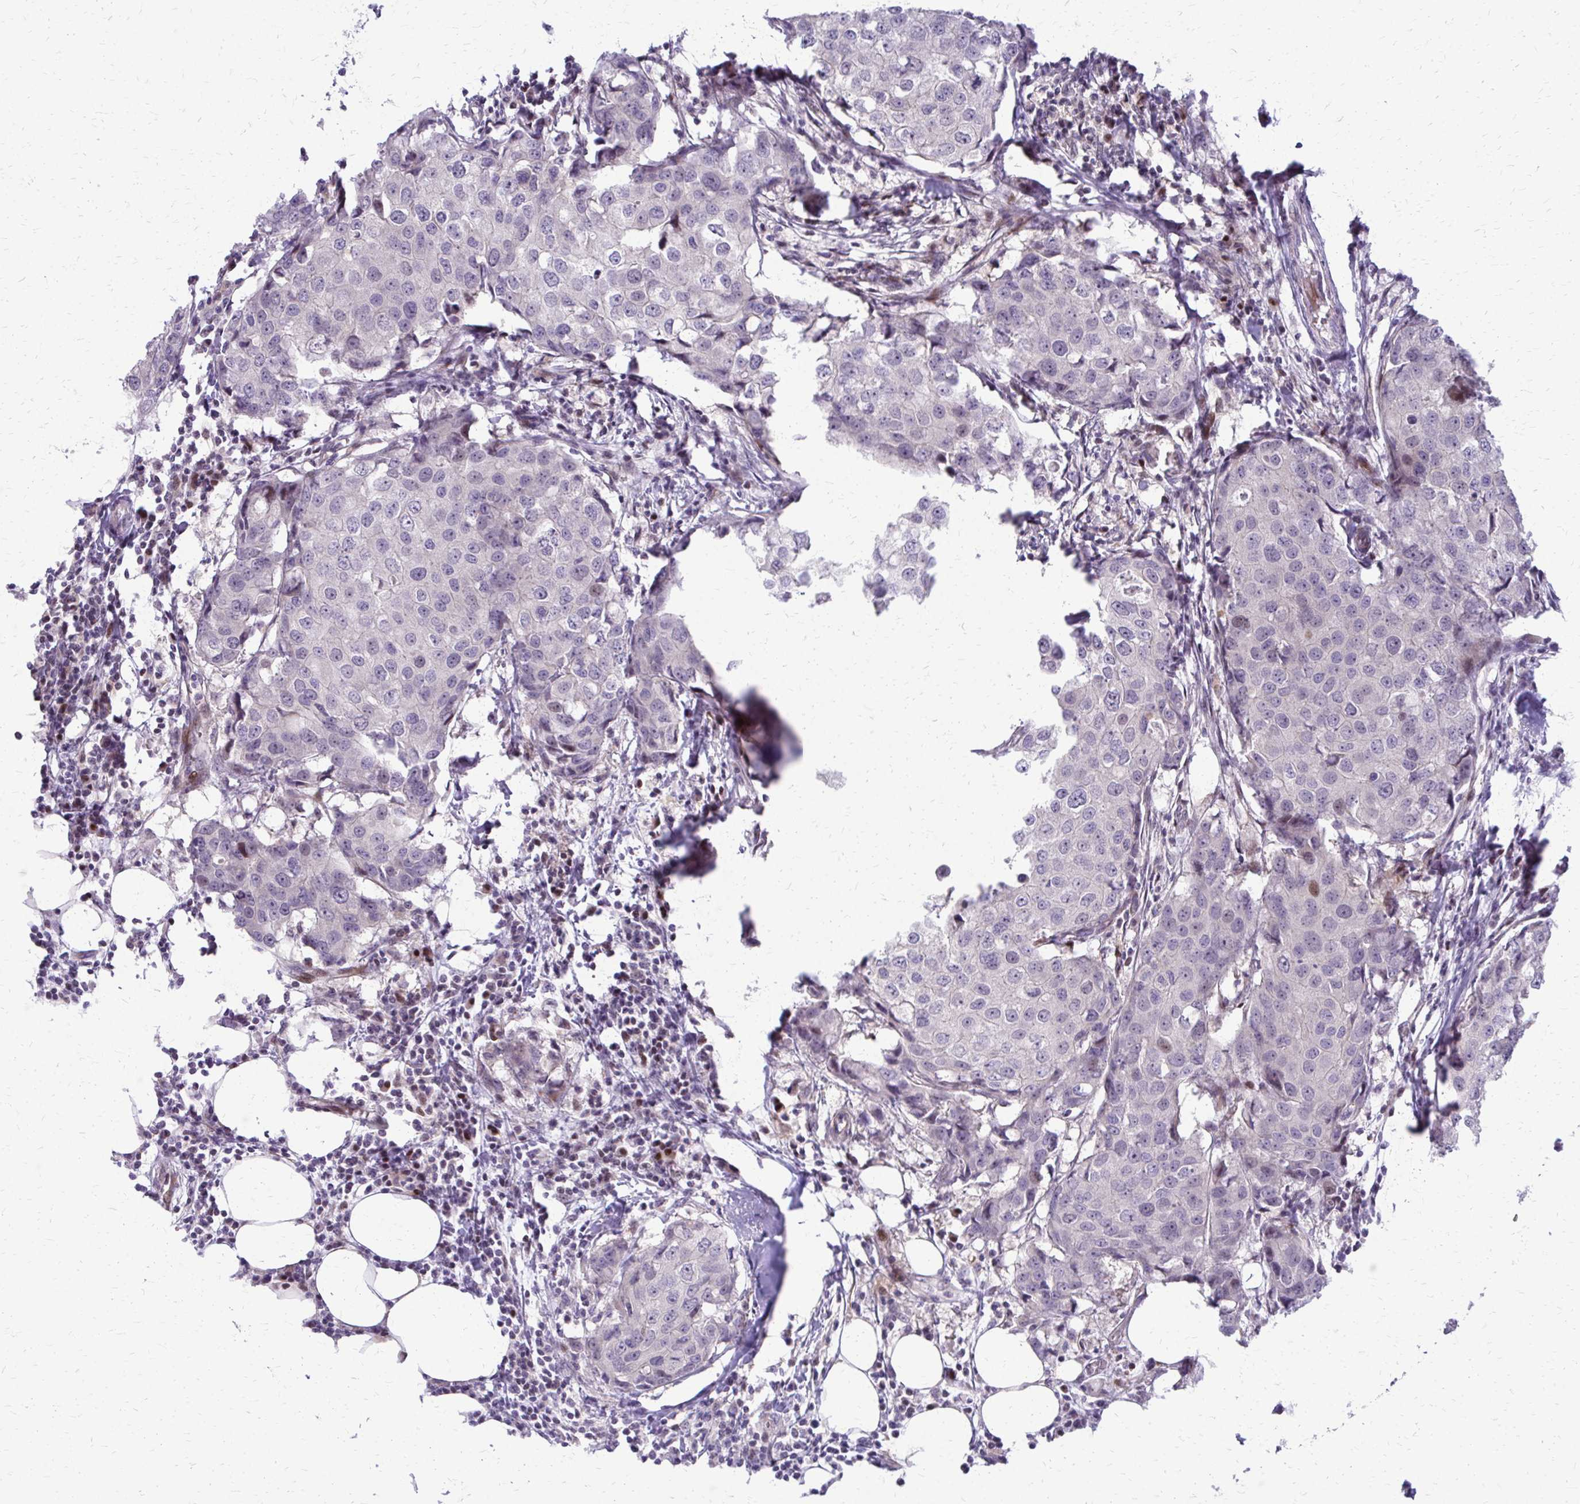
{"staining": {"intensity": "weak", "quantity": "<25%", "location": "nuclear"}, "tissue": "breast cancer", "cell_type": "Tumor cells", "image_type": "cancer", "snomed": [{"axis": "morphology", "description": "Duct carcinoma"}, {"axis": "topography", "description": "Breast"}], "caption": "High power microscopy histopathology image of an immunohistochemistry image of breast invasive ductal carcinoma, revealing no significant expression in tumor cells.", "gene": "PPDPFL", "patient": {"sex": "female", "age": 27}}